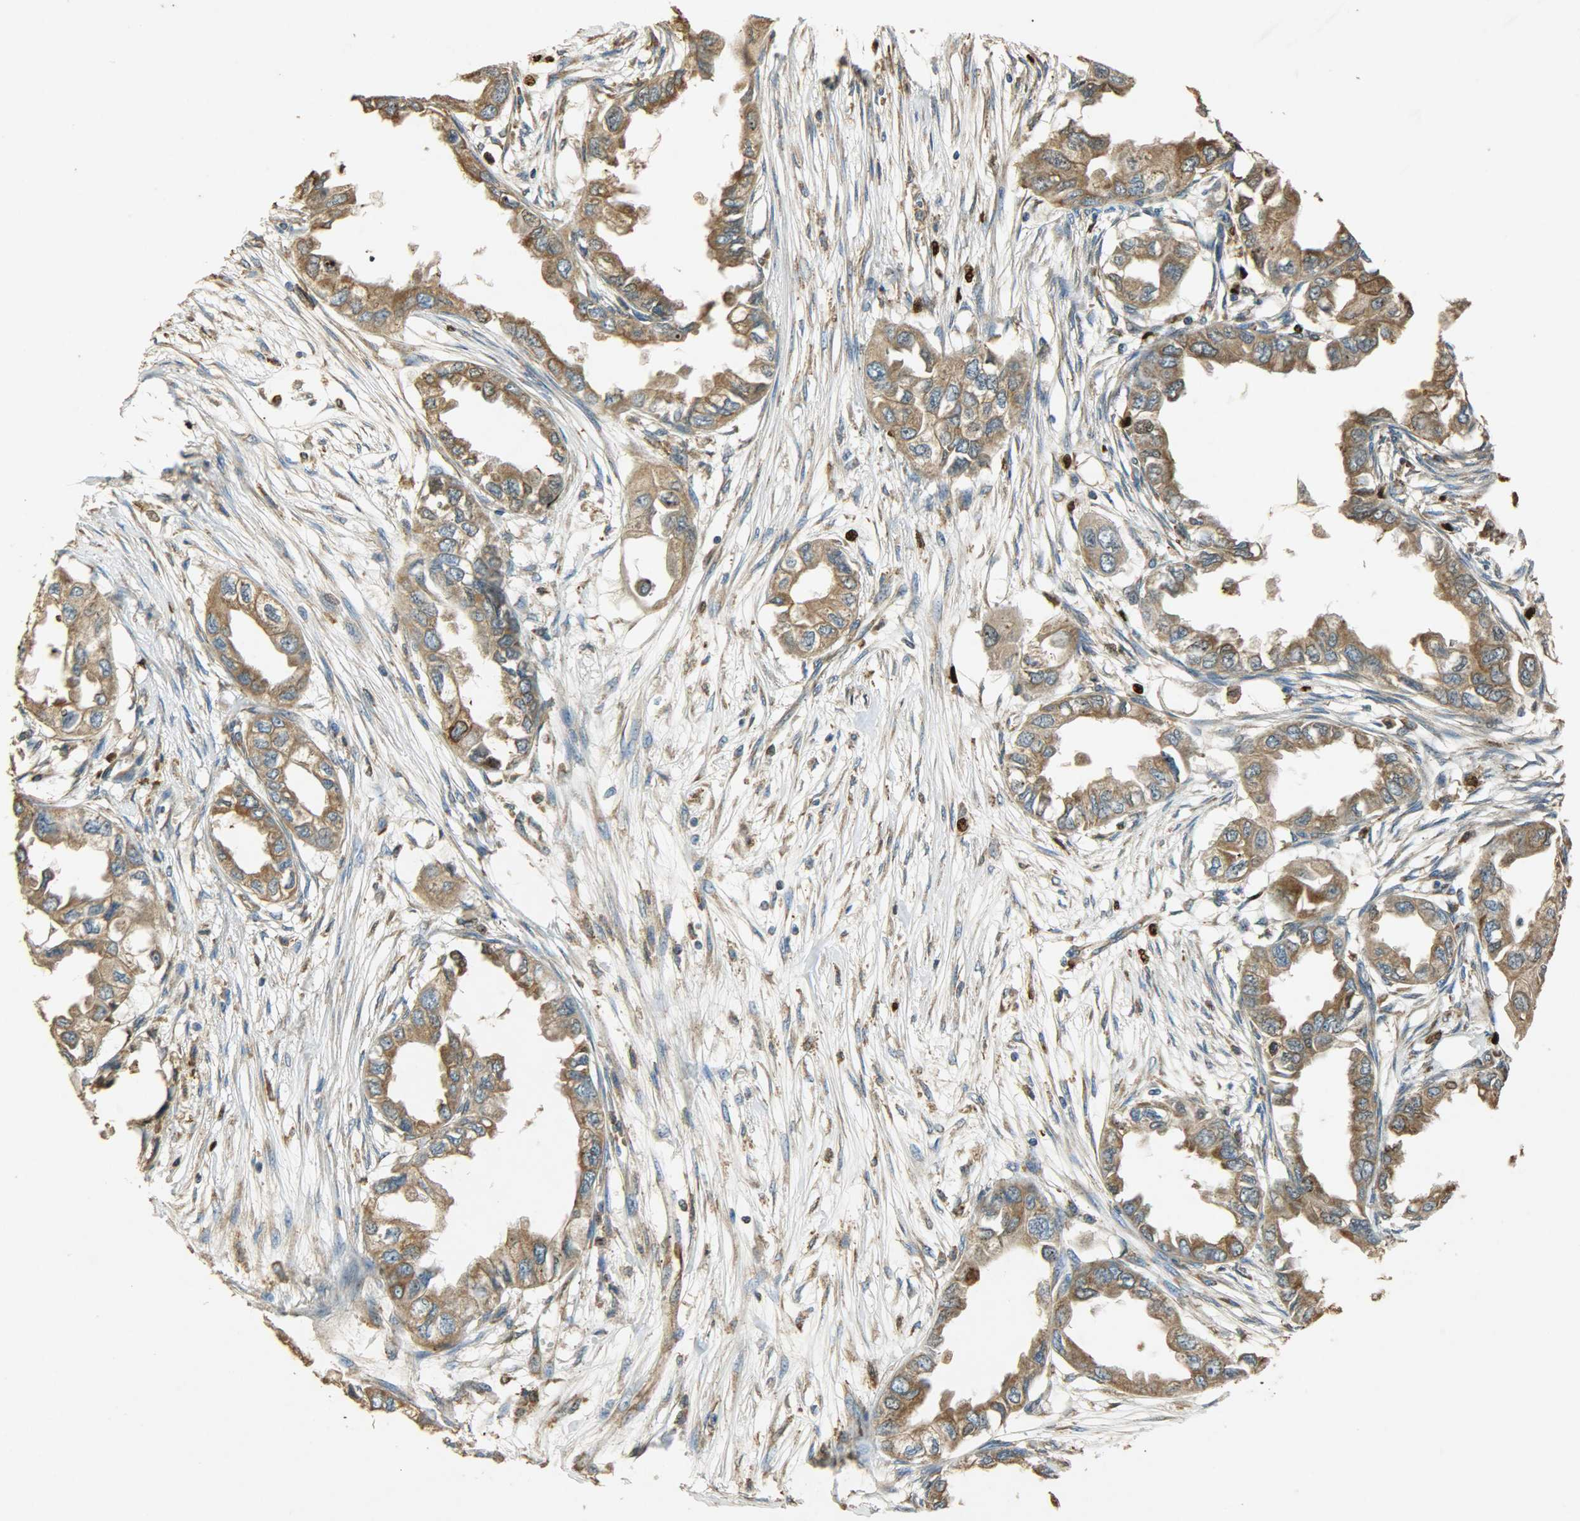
{"staining": {"intensity": "moderate", "quantity": ">75%", "location": "cytoplasmic/membranous"}, "tissue": "endometrial cancer", "cell_type": "Tumor cells", "image_type": "cancer", "snomed": [{"axis": "morphology", "description": "Adenocarcinoma, NOS"}, {"axis": "topography", "description": "Endometrium"}], "caption": "Protein analysis of endometrial adenocarcinoma tissue shows moderate cytoplasmic/membranous expression in about >75% of tumor cells.", "gene": "HSPA5", "patient": {"sex": "female", "age": 67}}